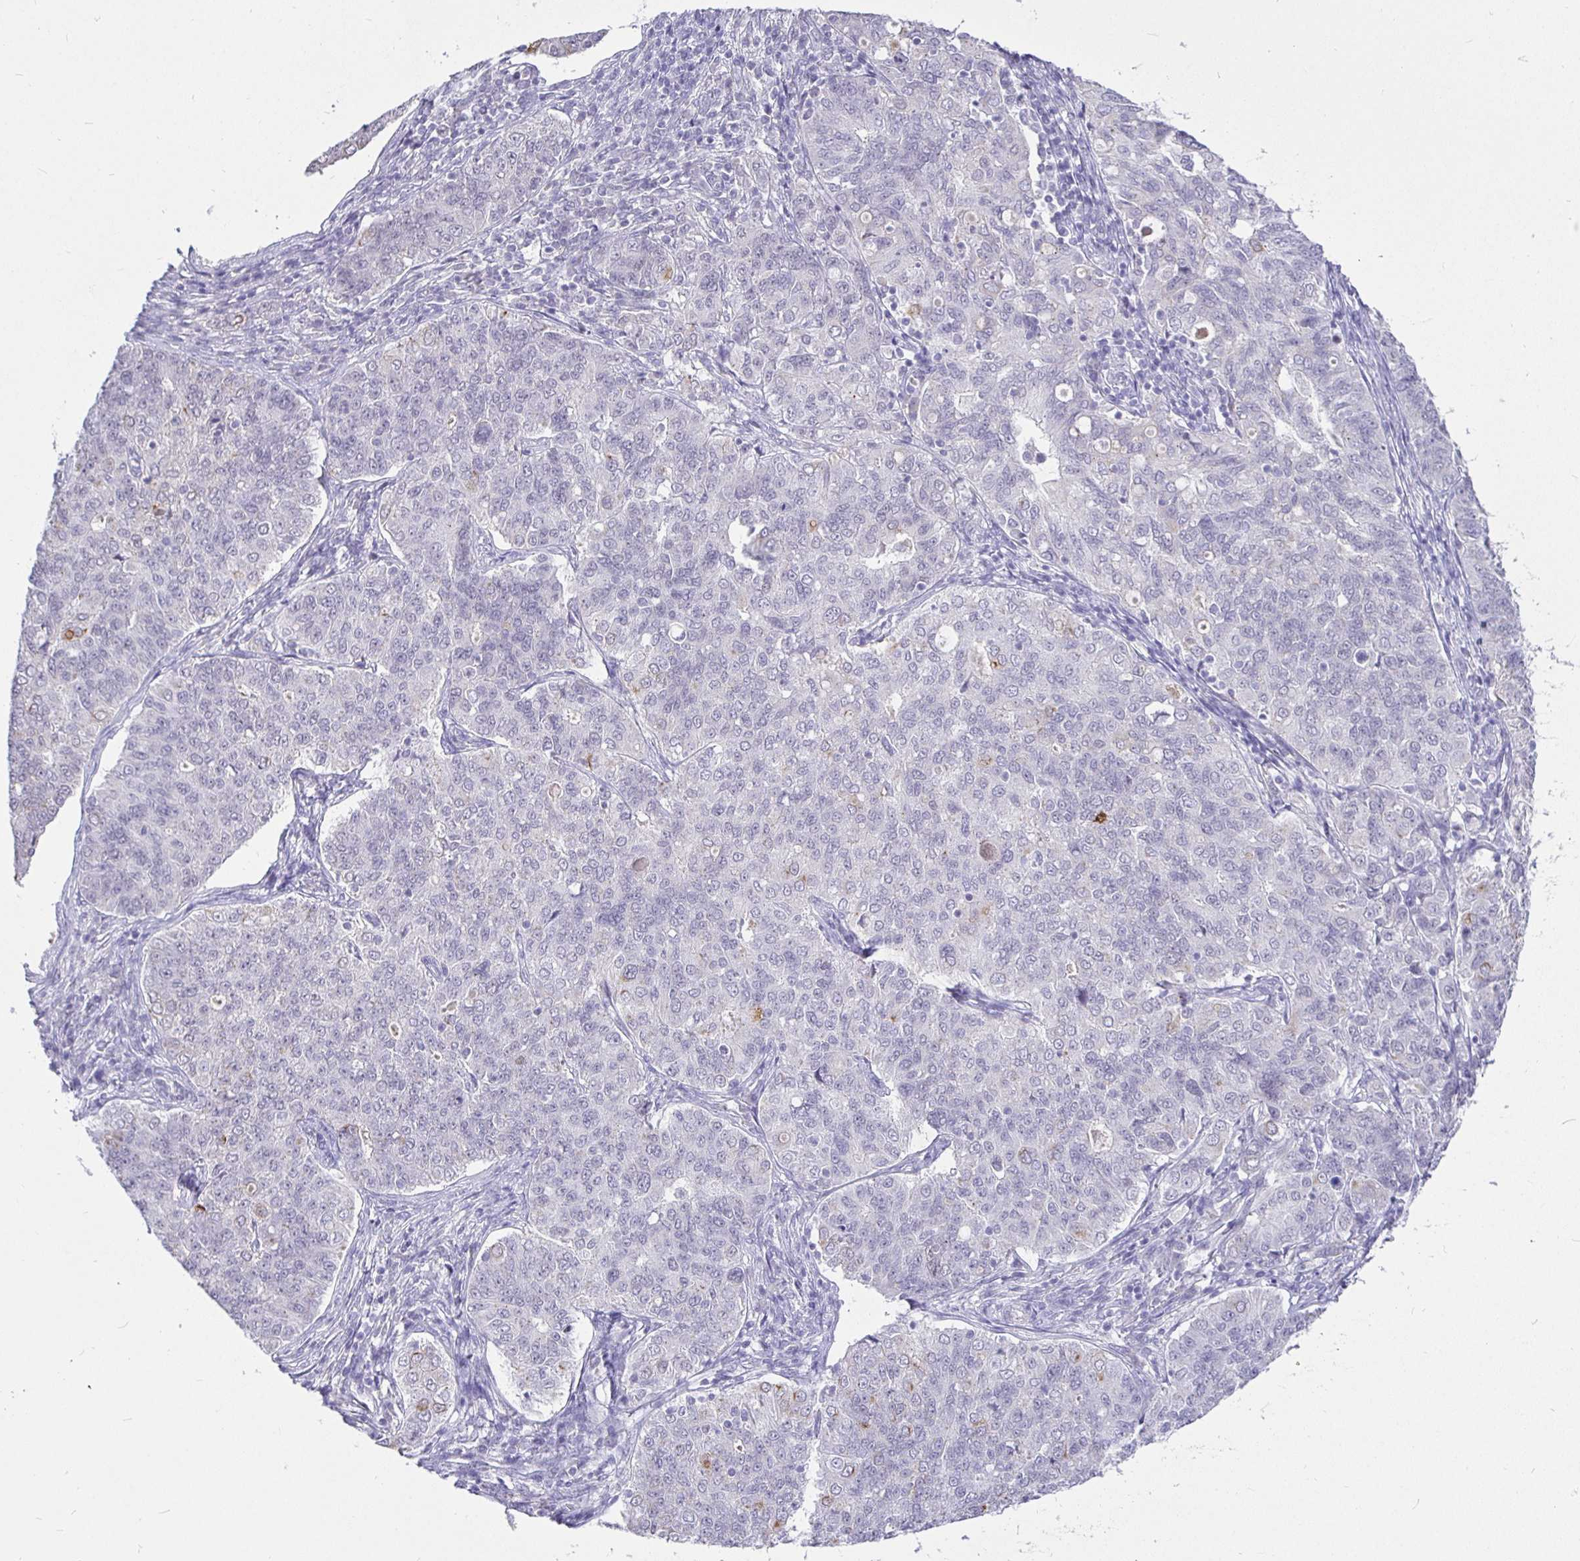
{"staining": {"intensity": "negative", "quantity": "none", "location": "none"}, "tissue": "endometrial cancer", "cell_type": "Tumor cells", "image_type": "cancer", "snomed": [{"axis": "morphology", "description": "Adenocarcinoma, NOS"}, {"axis": "topography", "description": "Endometrium"}], "caption": "The immunohistochemistry histopathology image has no significant expression in tumor cells of adenocarcinoma (endometrial) tissue. Brightfield microscopy of immunohistochemistry (IHC) stained with DAB (3,3'-diaminobenzidine) (brown) and hematoxylin (blue), captured at high magnification.", "gene": "EZHIP", "patient": {"sex": "female", "age": 43}}